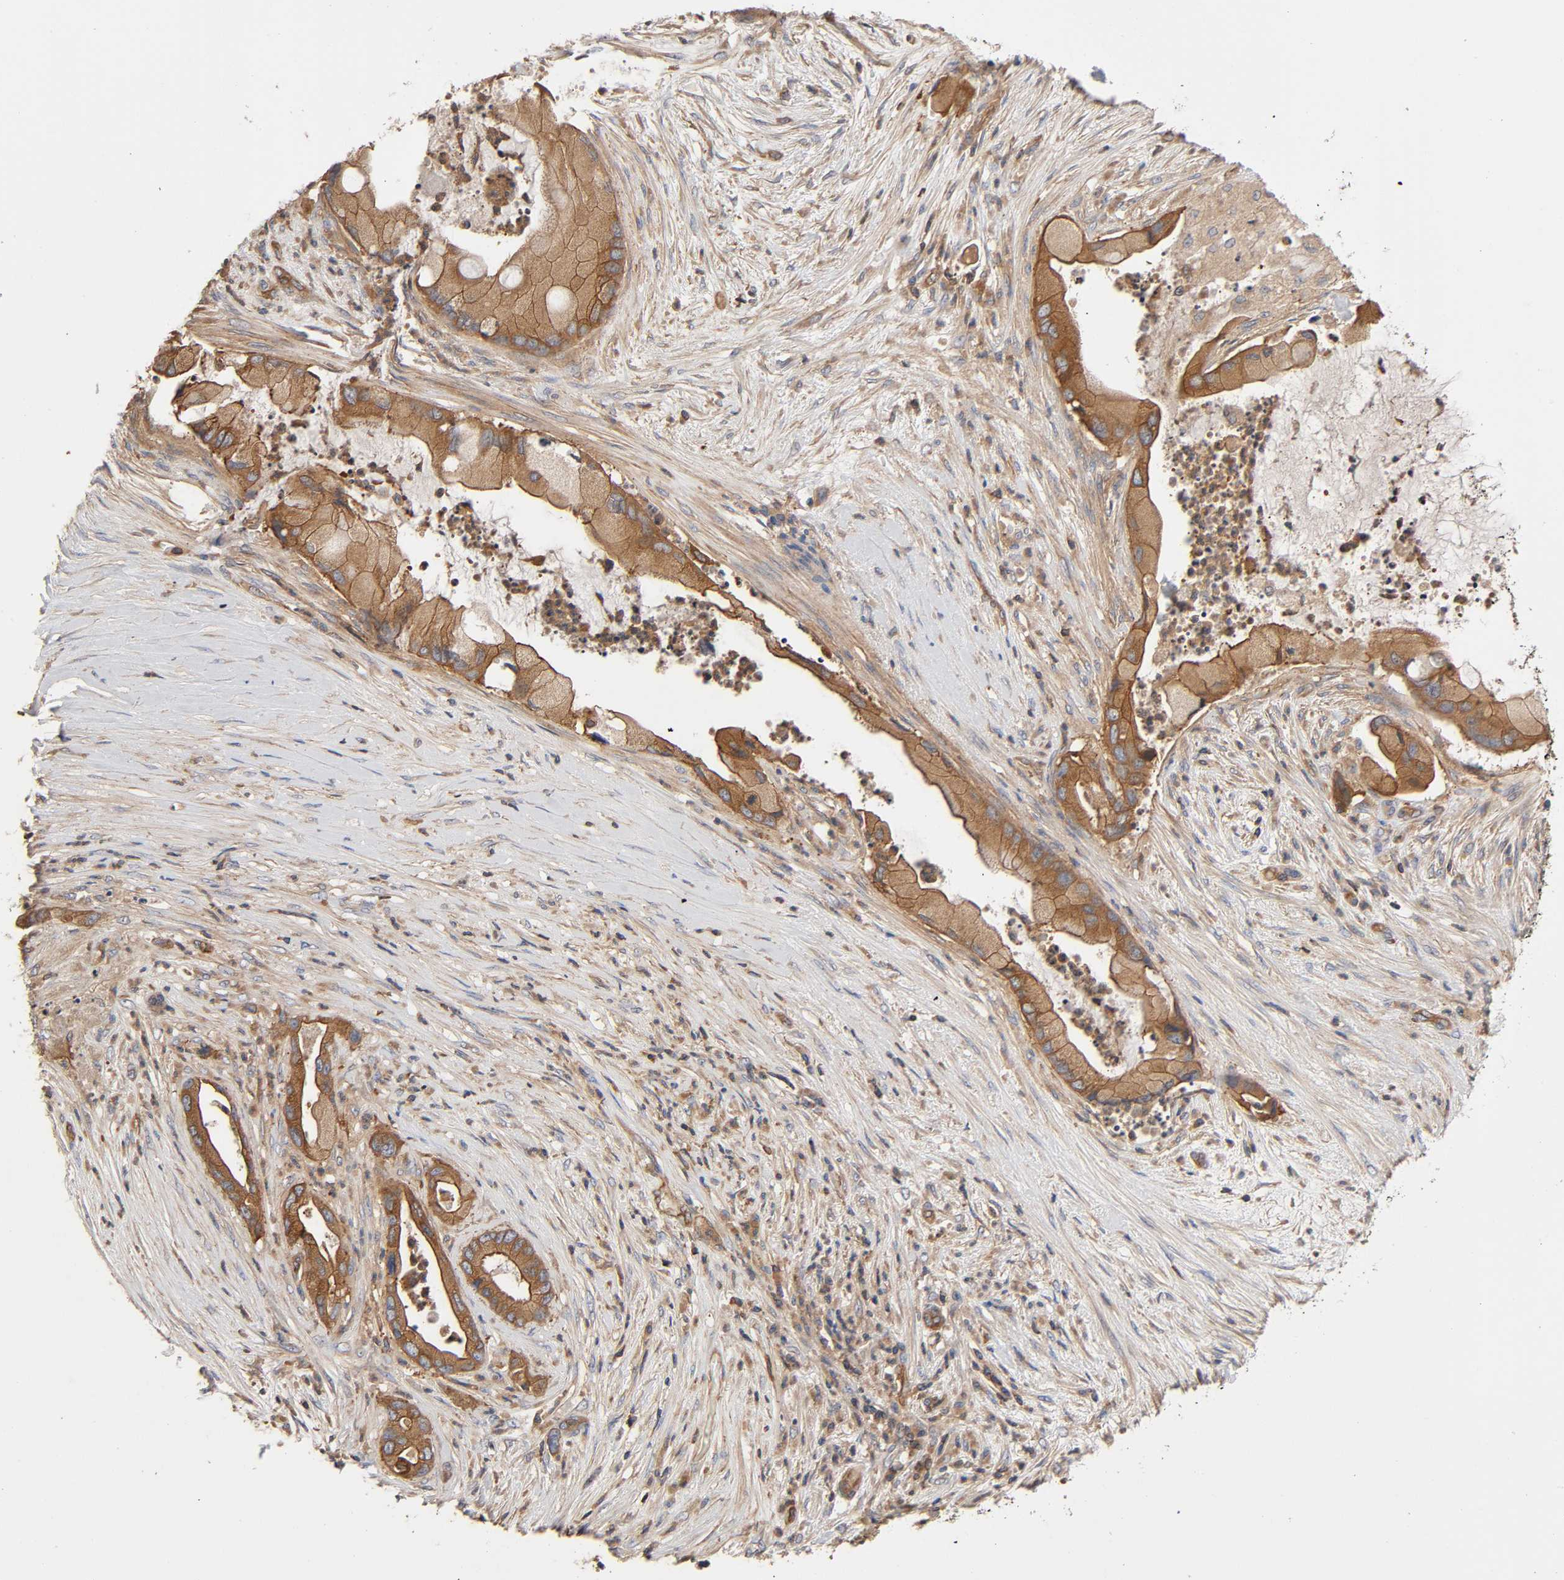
{"staining": {"intensity": "moderate", "quantity": "25%-75%", "location": "cytoplasmic/membranous"}, "tissue": "pancreatic cancer", "cell_type": "Tumor cells", "image_type": "cancer", "snomed": [{"axis": "morphology", "description": "Adenocarcinoma, NOS"}, {"axis": "topography", "description": "Pancreas"}], "caption": "Pancreatic cancer (adenocarcinoma) tissue shows moderate cytoplasmic/membranous expression in about 25%-75% of tumor cells", "gene": "LAMTOR2", "patient": {"sex": "female", "age": 57}}